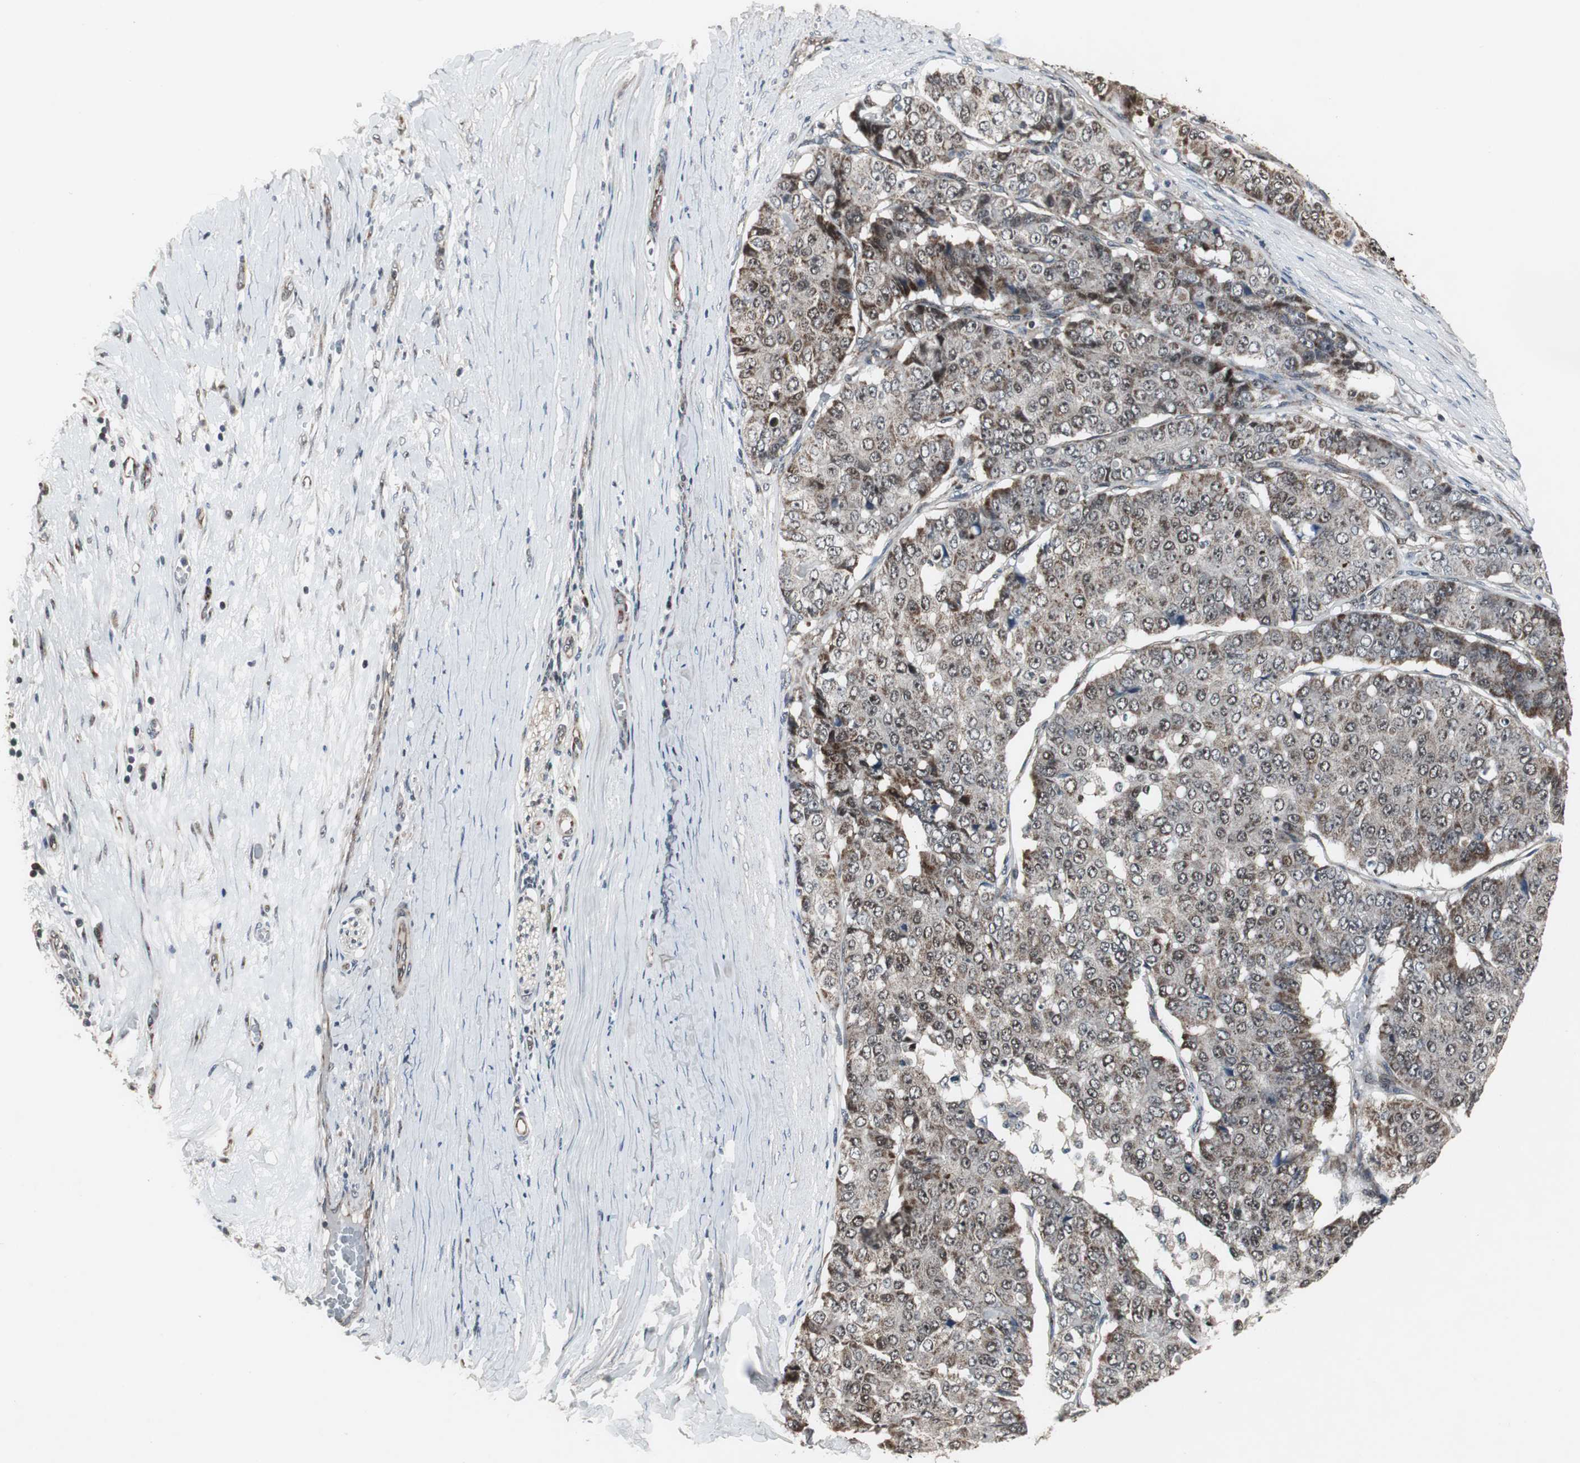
{"staining": {"intensity": "strong", "quantity": "25%-75%", "location": "cytoplasmic/membranous"}, "tissue": "pancreatic cancer", "cell_type": "Tumor cells", "image_type": "cancer", "snomed": [{"axis": "morphology", "description": "Adenocarcinoma, NOS"}, {"axis": "topography", "description": "Pancreas"}], "caption": "Pancreatic cancer stained with a brown dye shows strong cytoplasmic/membranous positive expression in about 25%-75% of tumor cells.", "gene": "MRPL40", "patient": {"sex": "male", "age": 50}}